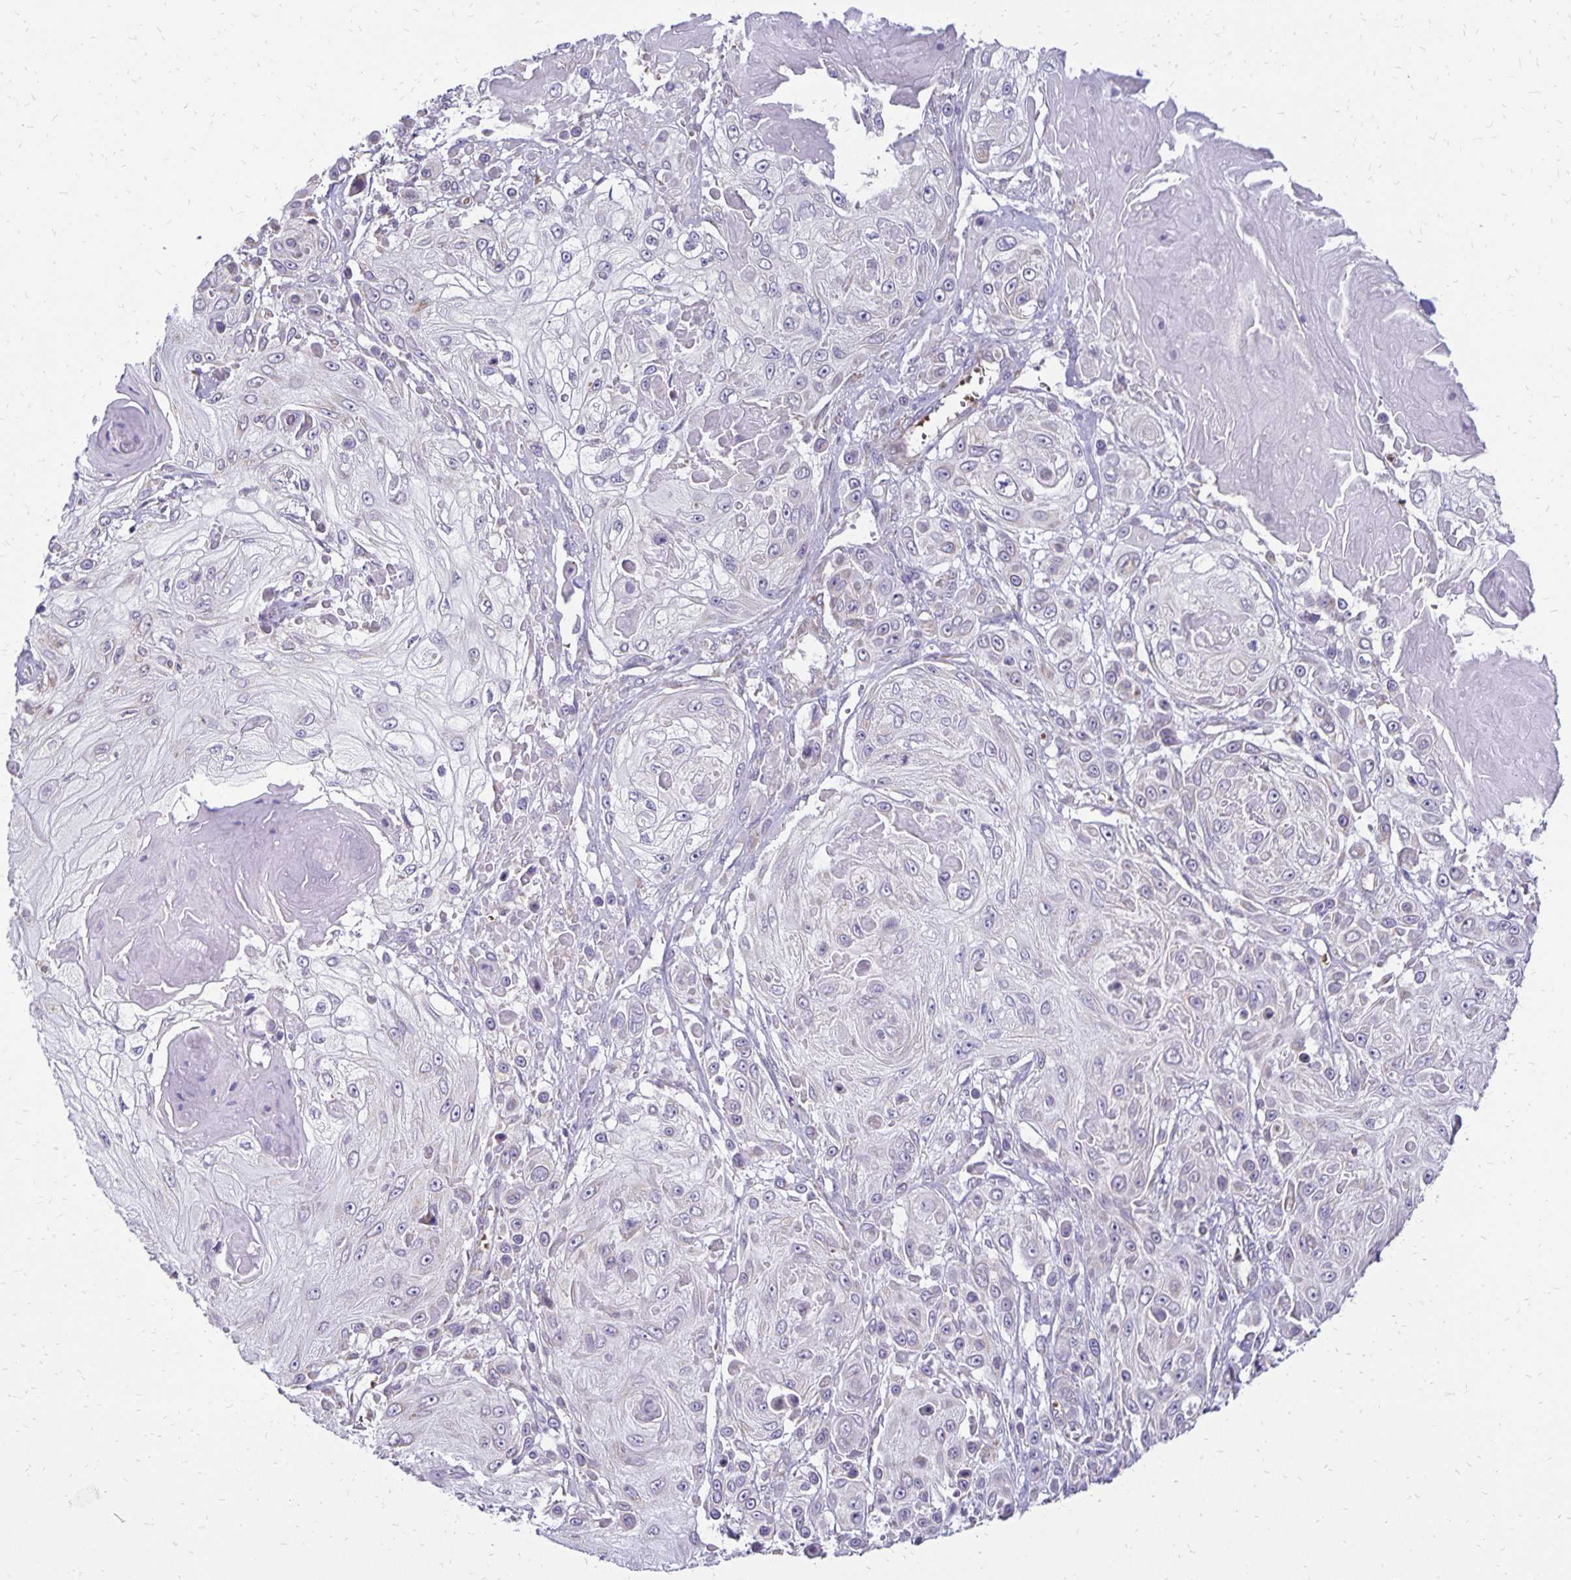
{"staining": {"intensity": "negative", "quantity": "none", "location": "none"}, "tissue": "skin cancer", "cell_type": "Tumor cells", "image_type": "cancer", "snomed": [{"axis": "morphology", "description": "Squamous cell carcinoma, NOS"}, {"axis": "topography", "description": "Skin"}], "caption": "DAB (3,3'-diaminobenzidine) immunohistochemical staining of skin squamous cell carcinoma demonstrates no significant positivity in tumor cells. (Stains: DAB (3,3'-diaminobenzidine) IHC with hematoxylin counter stain, Microscopy: brightfield microscopy at high magnification).", "gene": "FN3K", "patient": {"sex": "male", "age": 67}}